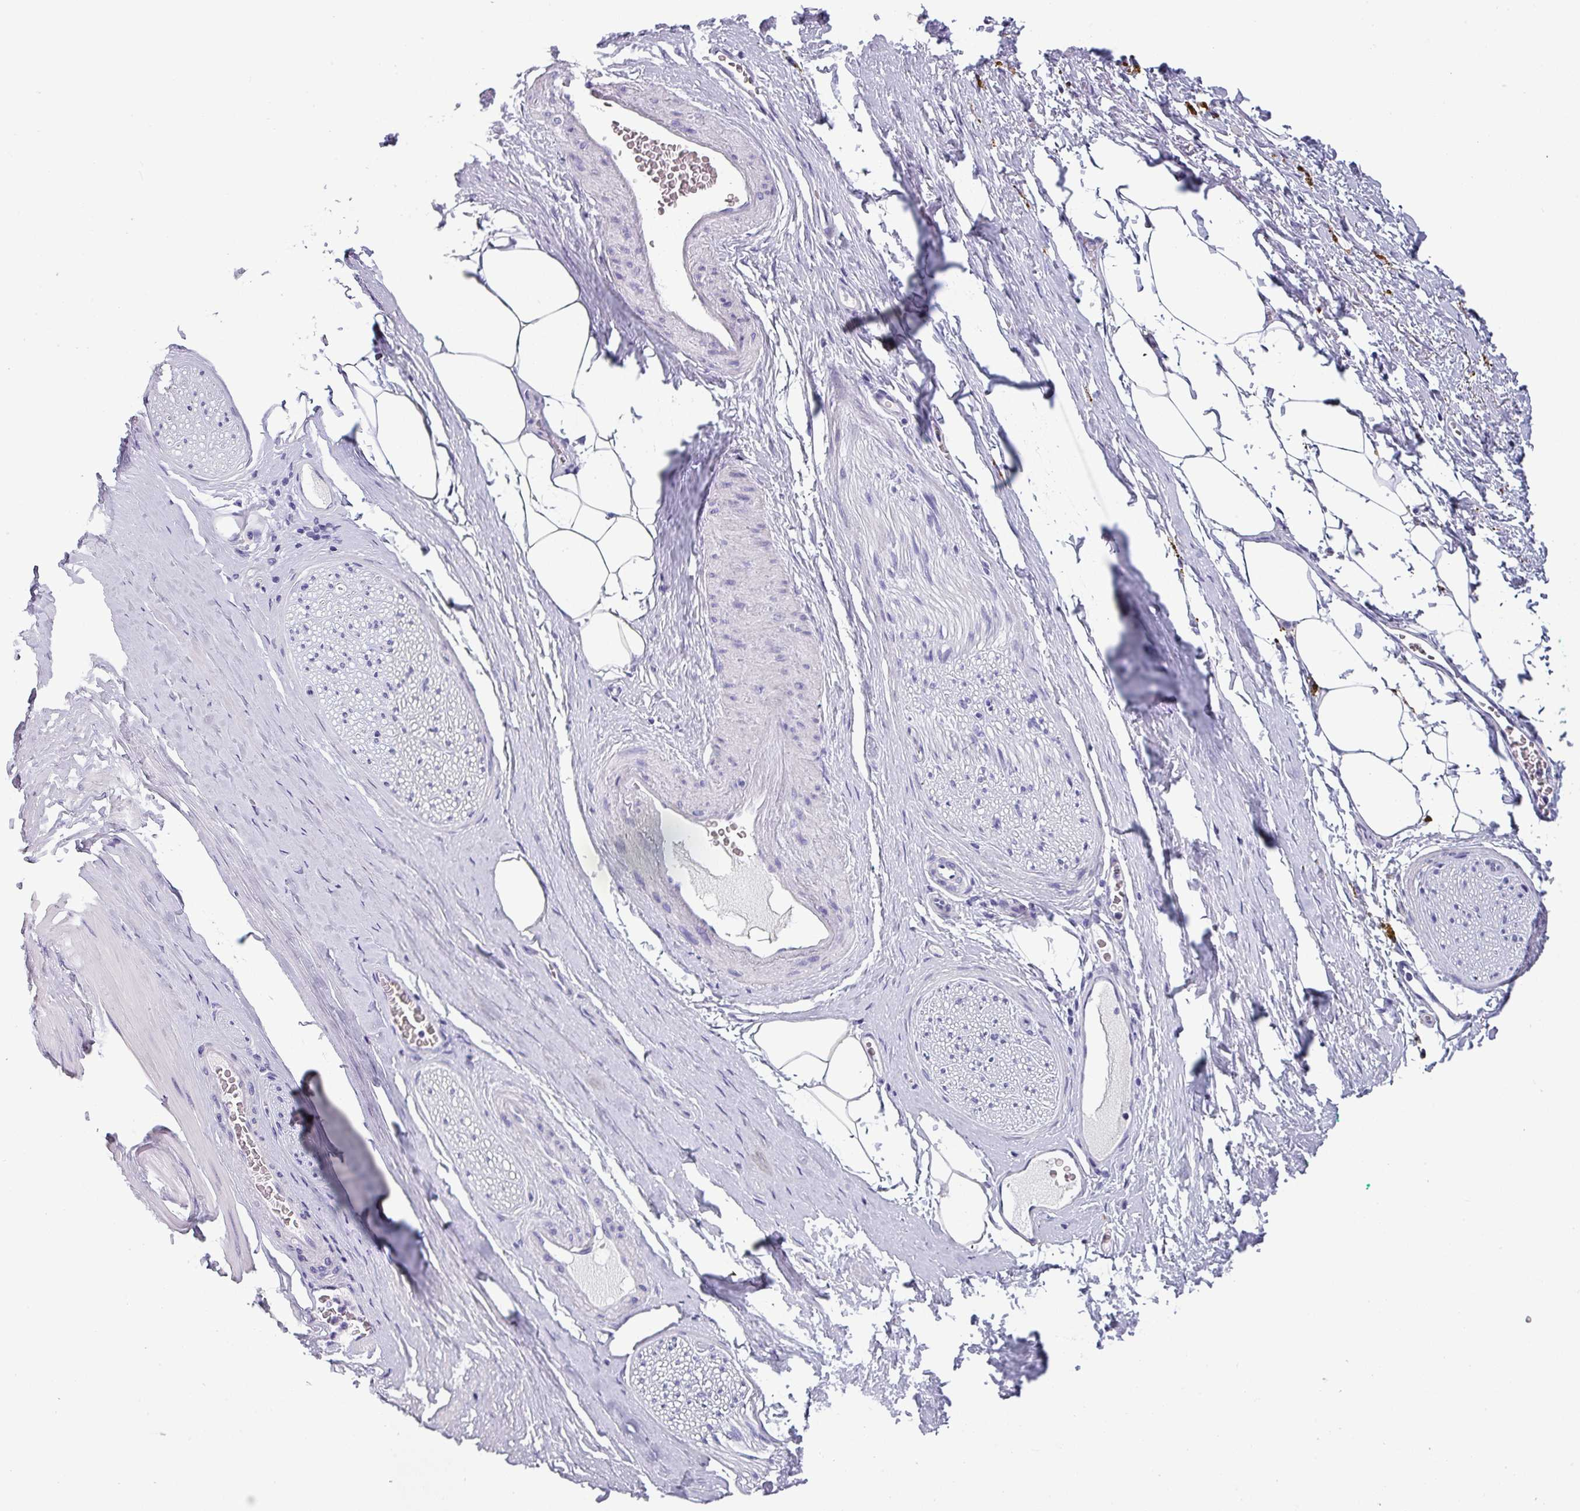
{"staining": {"intensity": "negative", "quantity": "none", "location": "none"}, "tissue": "adipose tissue", "cell_type": "Adipocytes", "image_type": "normal", "snomed": [{"axis": "morphology", "description": "Normal tissue, NOS"}, {"axis": "morphology", "description": "Adenocarcinoma, High grade"}, {"axis": "topography", "description": "Prostate"}, {"axis": "topography", "description": "Peripheral nerve tissue"}], "caption": "Adipose tissue was stained to show a protein in brown. There is no significant expression in adipocytes. (Brightfield microscopy of DAB IHC at high magnification).", "gene": "SLC26A9", "patient": {"sex": "male", "age": 68}}